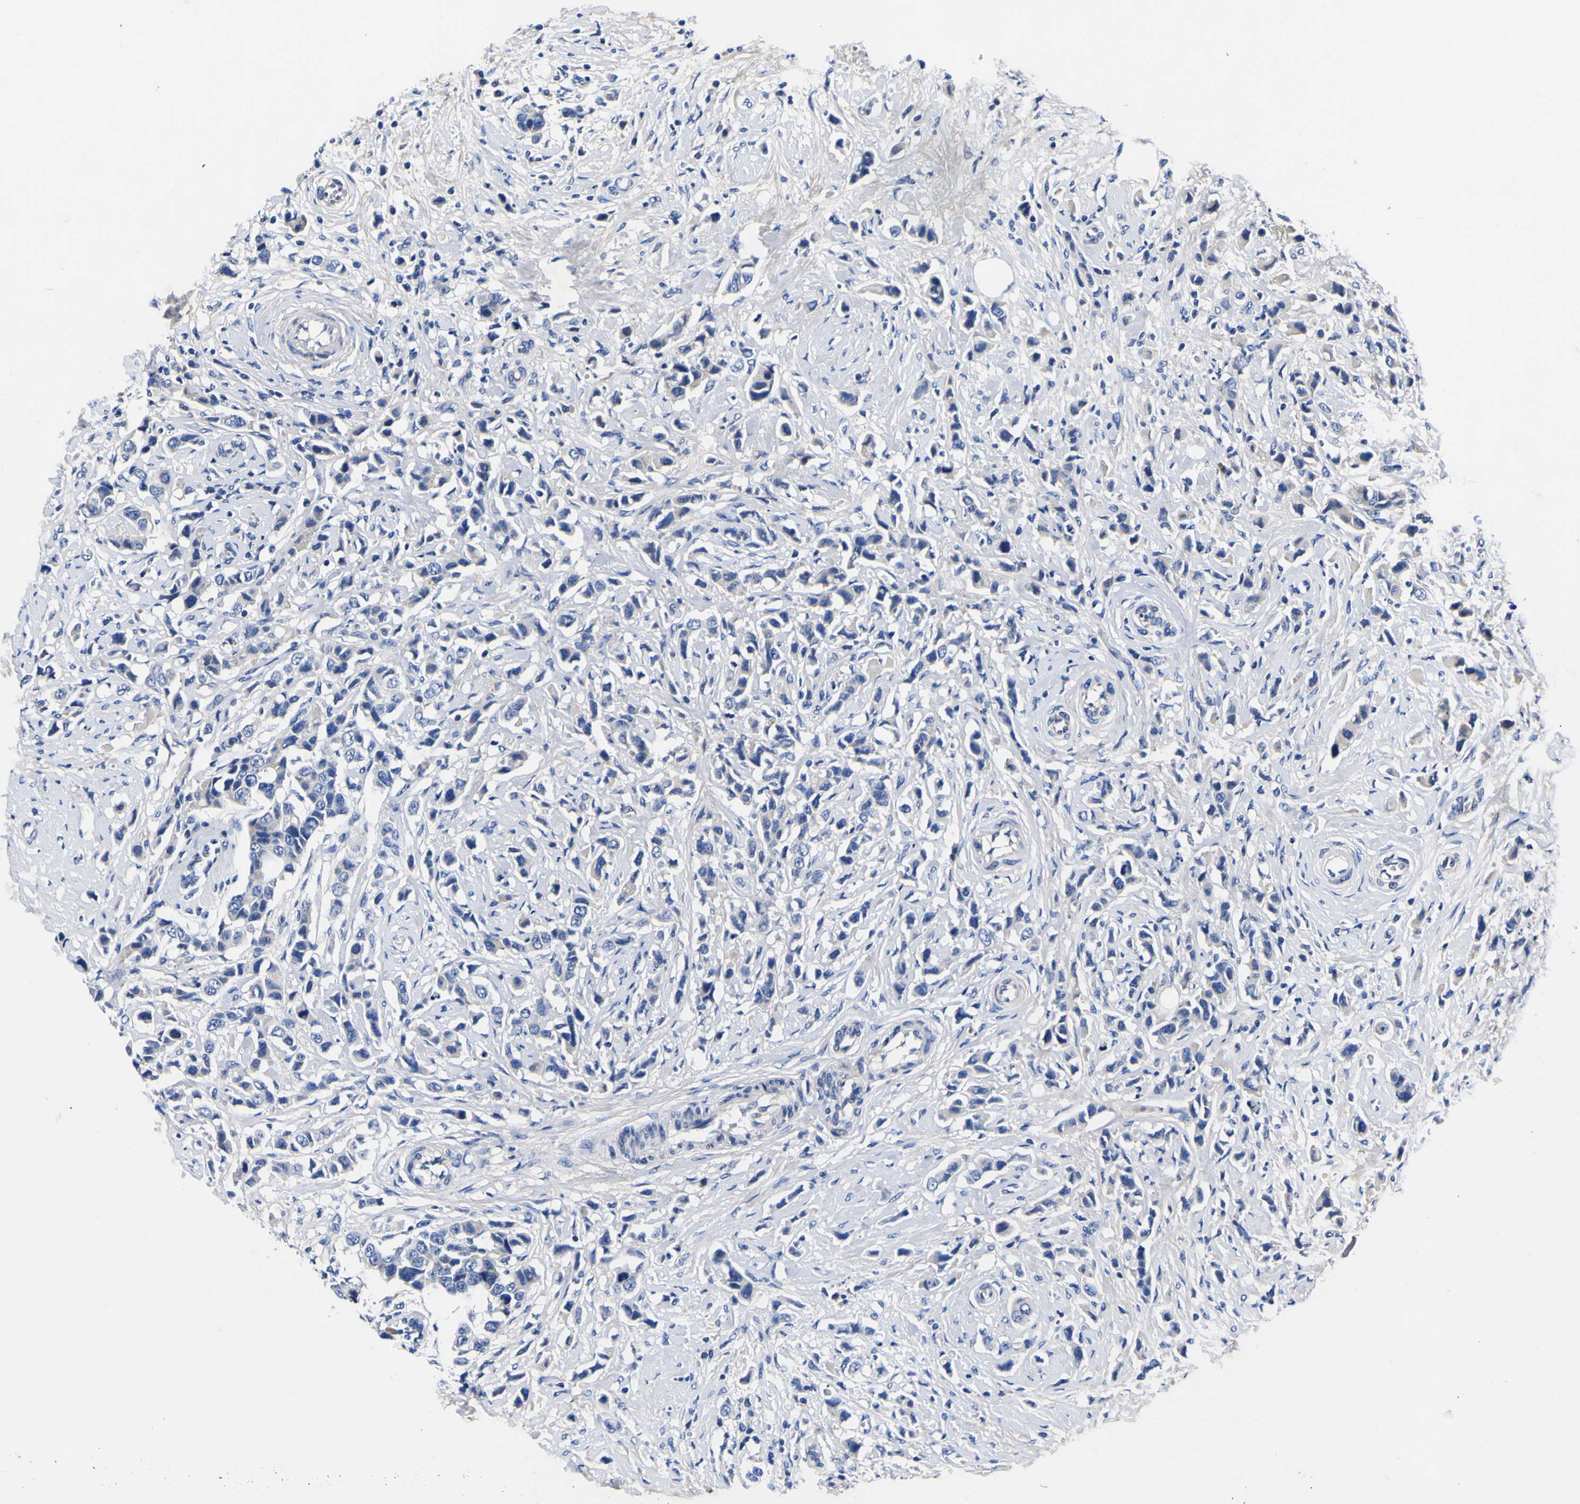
{"staining": {"intensity": "negative", "quantity": "none", "location": "none"}, "tissue": "breast cancer", "cell_type": "Tumor cells", "image_type": "cancer", "snomed": [{"axis": "morphology", "description": "Normal tissue, NOS"}, {"axis": "morphology", "description": "Duct carcinoma"}, {"axis": "topography", "description": "Breast"}], "caption": "Protein analysis of breast cancer (intraductal carcinoma) demonstrates no significant staining in tumor cells.", "gene": "VASN", "patient": {"sex": "female", "age": 50}}